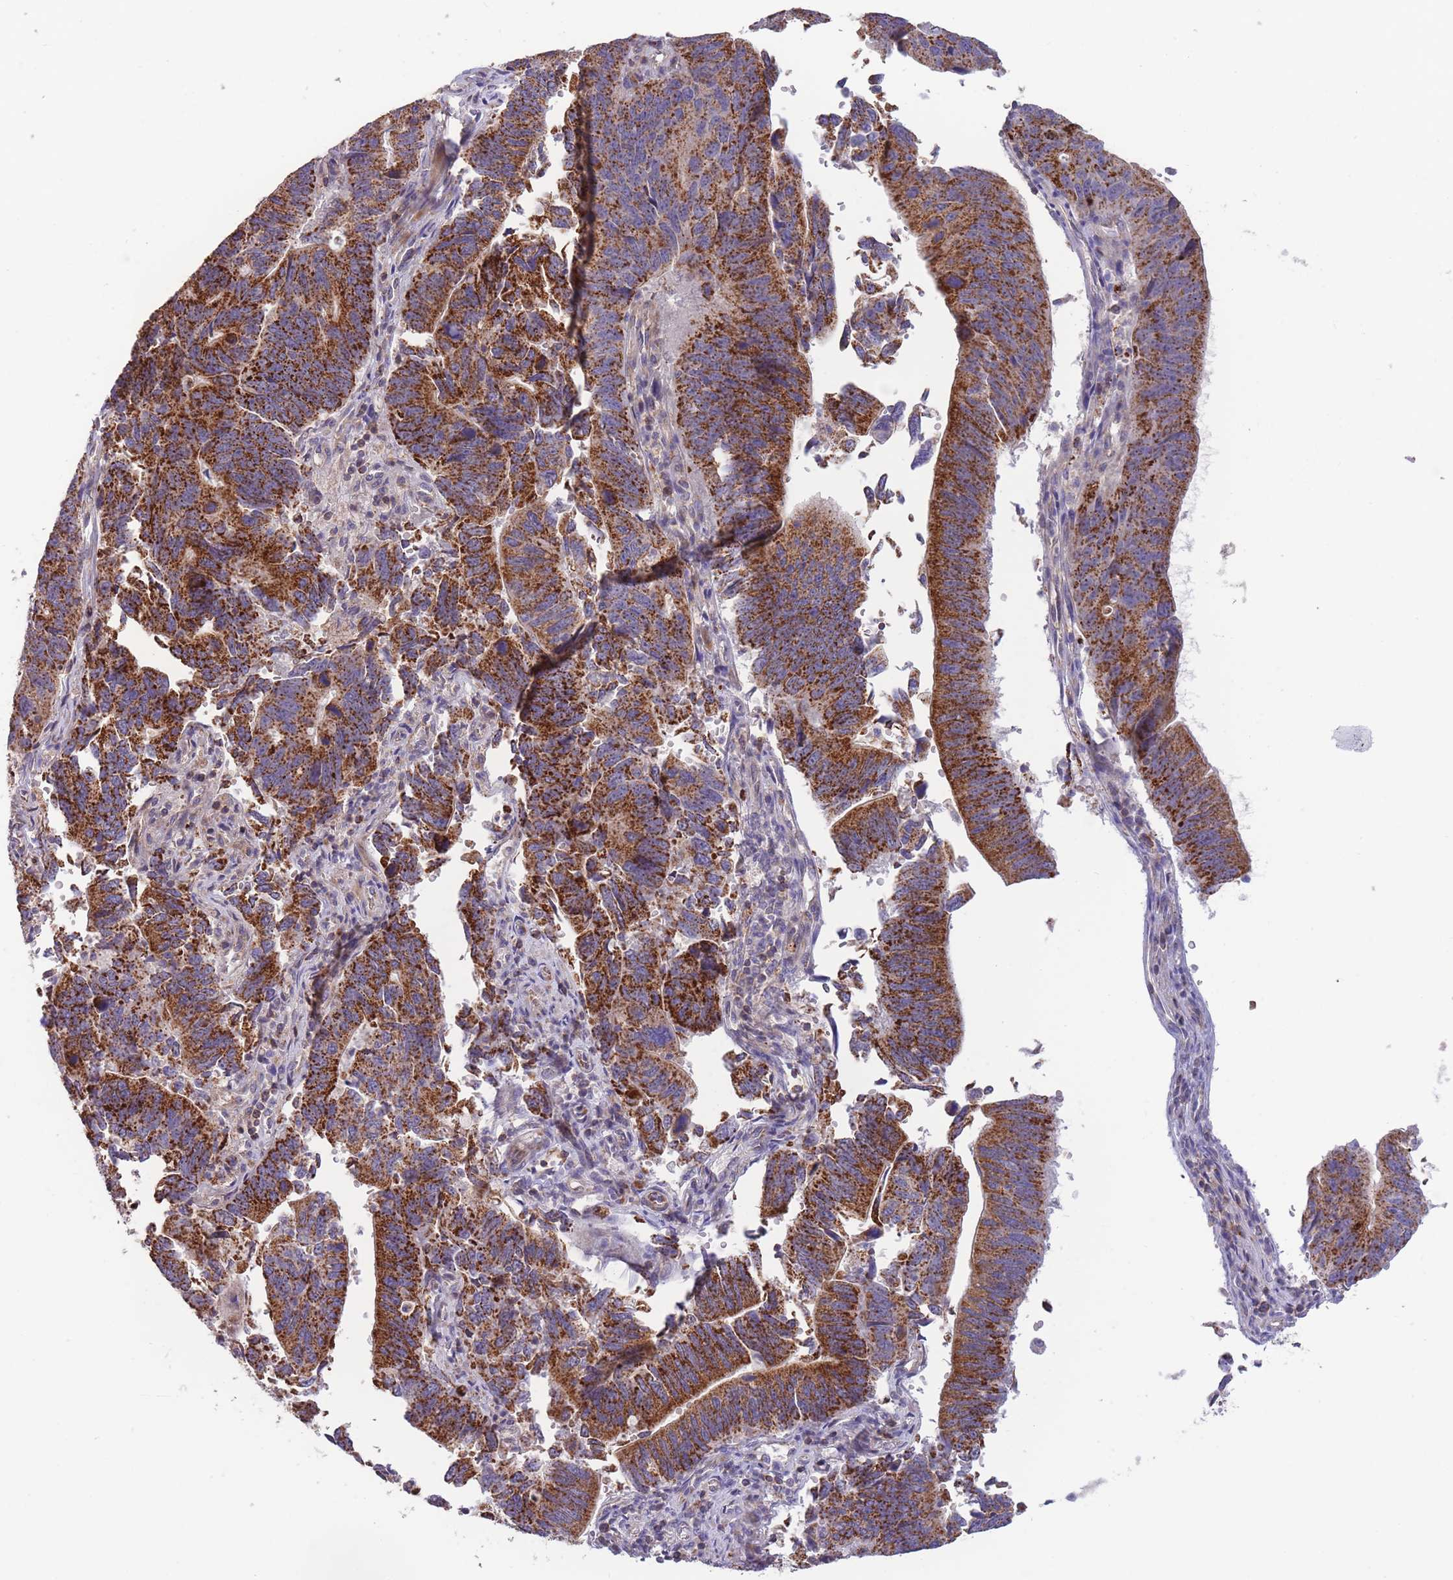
{"staining": {"intensity": "strong", "quantity": ">75%", "location": "cytoplasmic/membranous"}, "tissue": "stomach cancer", "cell_type": "Tumor cells", "image_type": "cancer", "snomed": [{"axis": "morphology", "description": "Adenocarcinoma, NOS"}, {"axis": "topography", "description": "Stomach"}], "caption": "Adenocarcinoma (stomach) tissue reveals strong cytoplasmic/membranous positivity in approximately >75% of tumor cells", "gene": "SLC25A42", "patient": {"sex": "male", "age": 59}}